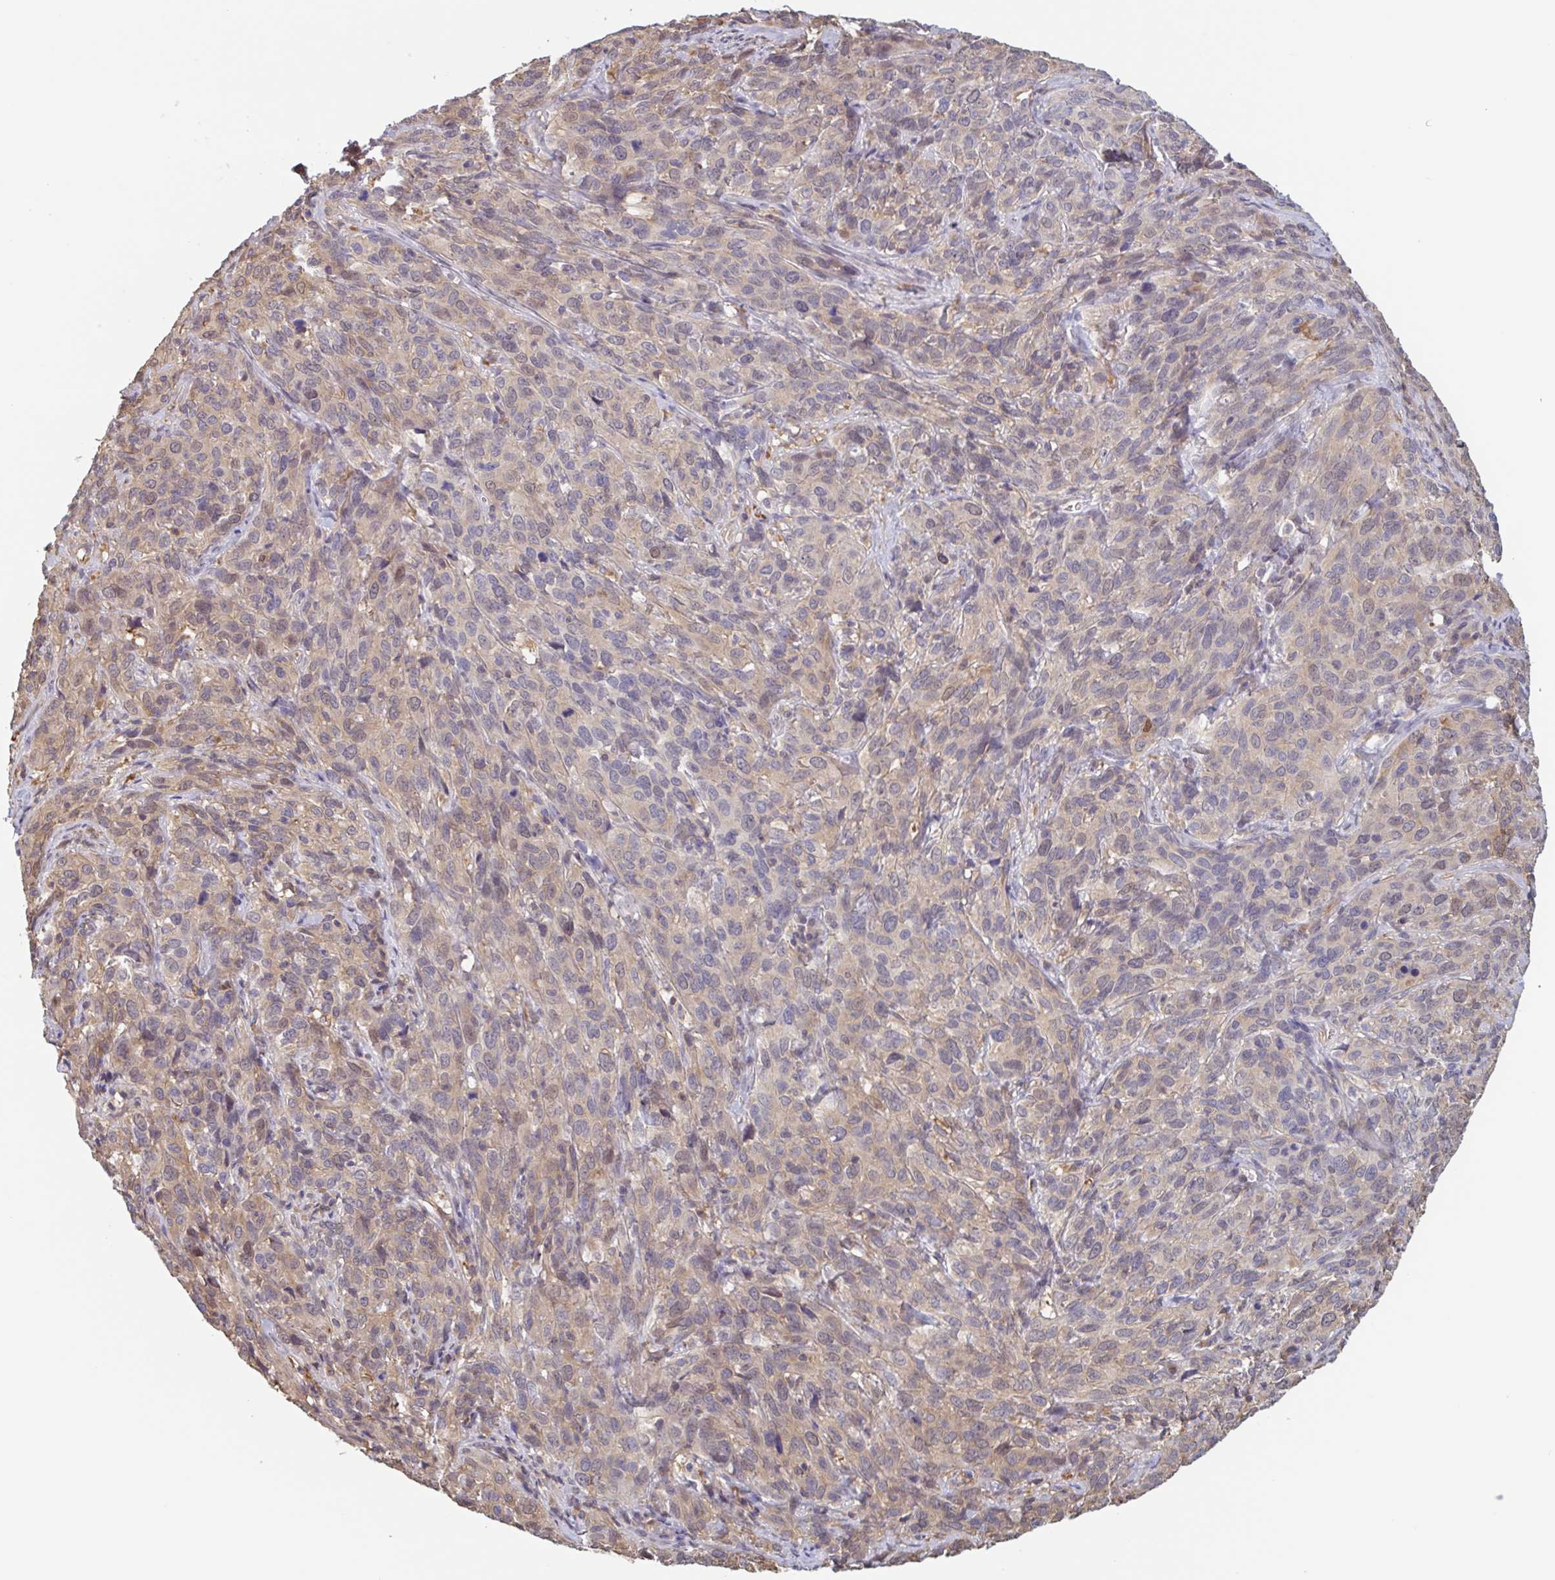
{"staining": {"intensity": "weak", "quantity": "<25%", "location": "cytoplasmic/membranous"}, "tissue": "cervical cancer", "cell_type": "Tumor cells", "image_type": "cancer", "snomed": [{"axis": "morphology", "description": "Squamous cell carcinoma, NOS"}, {"axis": "topography", "description": "Cervix"}], "caption": "Photomicrograph shows no significant protein positivity in tumor cells of cervical squamous cell carcinoma.", "gene": "OTOP2", "patient": {"sex": "female", "age": 51}}